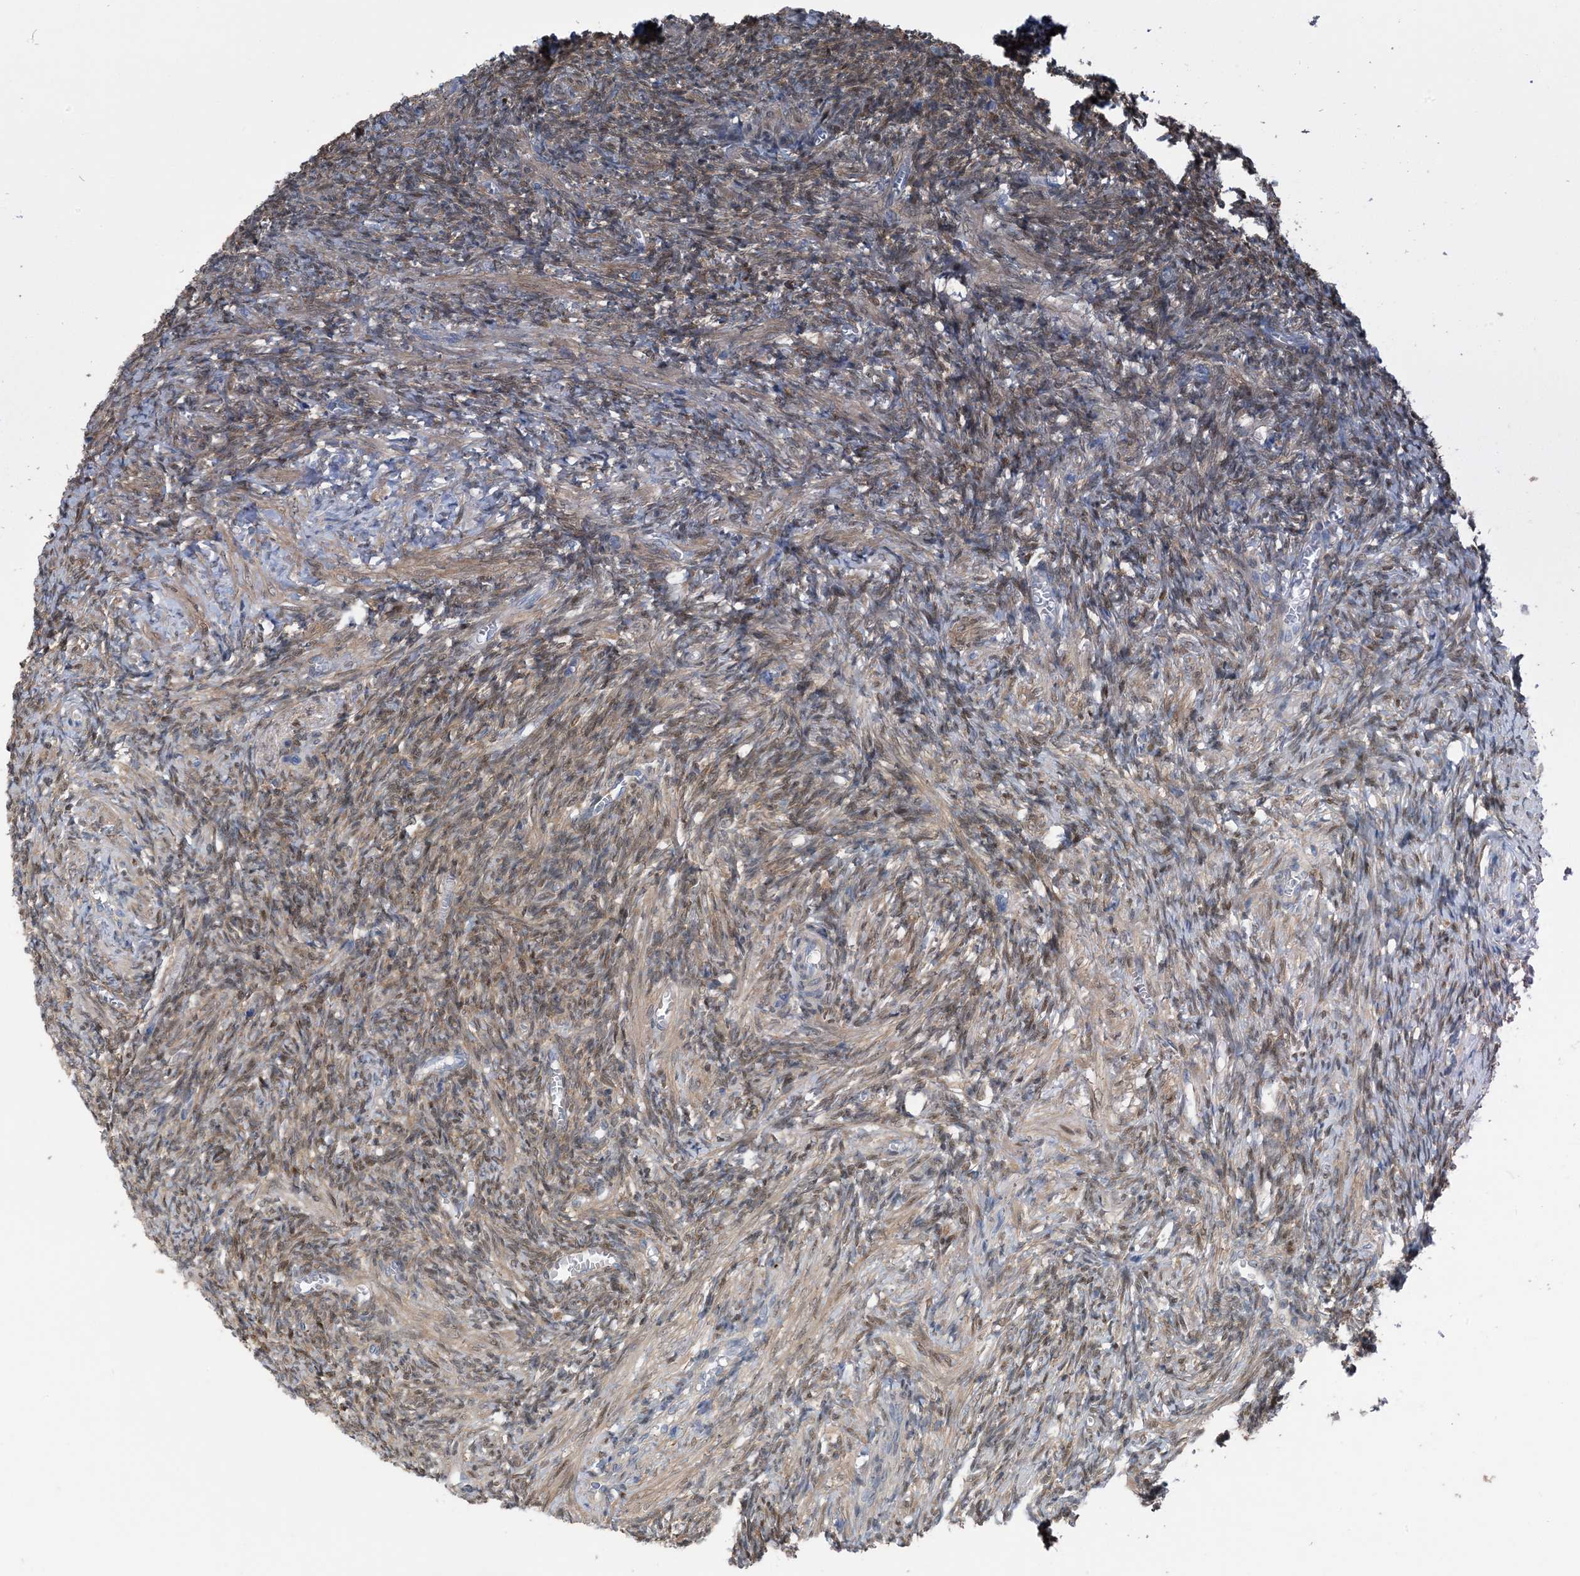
{"staining": {"intensity": "moderate", "quantity": ">75%", "location": "cytoplasmic/membranous,nuclear"}, "tissue": "ovary", "cell_type": "Follicle cells", "image_type": "normal", "snomed": [{"axis": "morphology", "description": "Normal tissue, NOS"}, {"axis": "topography", "description": "Ovary"}], "caption": "Immunohistochemical staining of benign human ovary displays moderate cytoplasmic/membranous,nuclear protein staining in approximately >75% of follicle cells.", "gene": "ZC3H12A", "patient": {"sex": "female", "age": 27}}